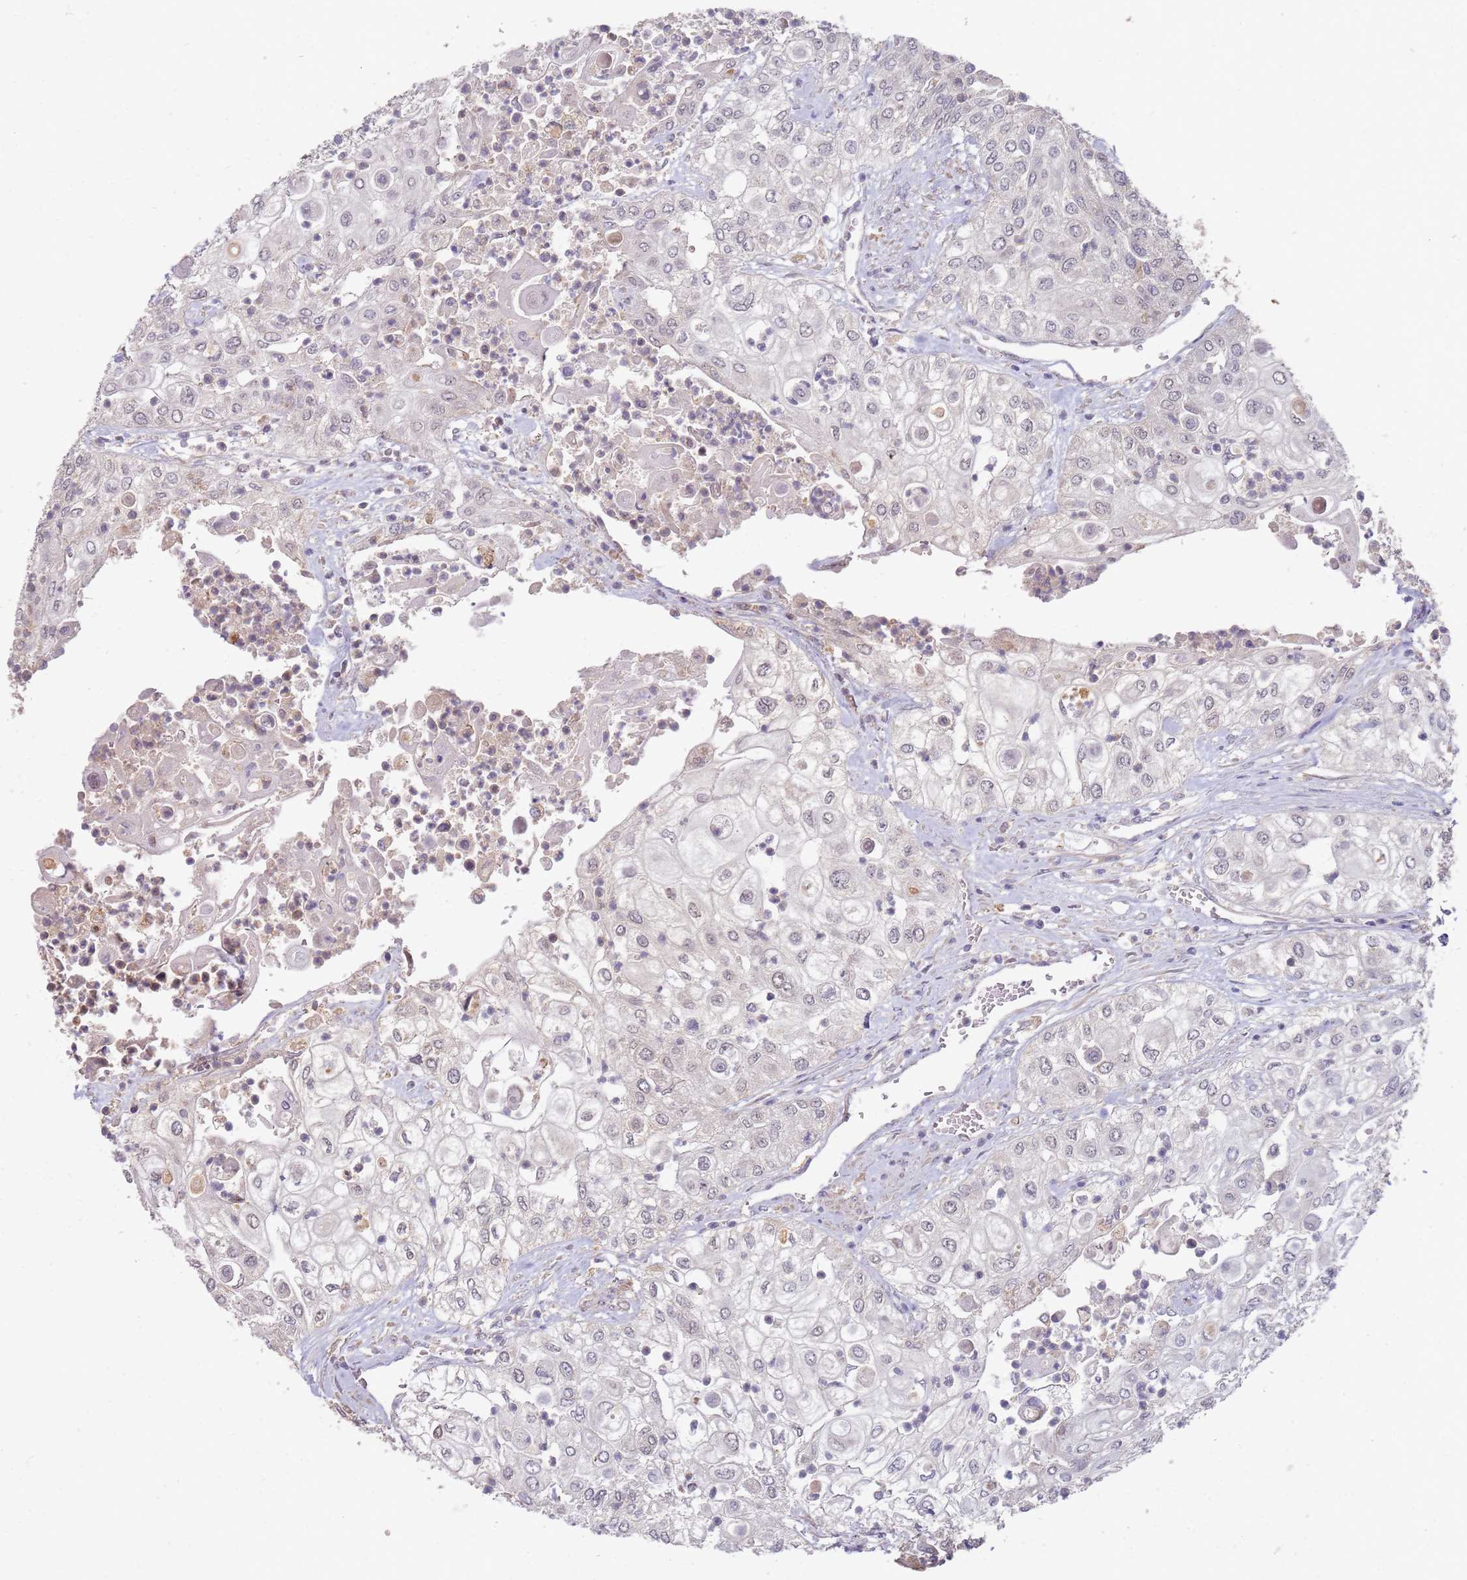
{"staining": {"intensity": "negative", "quantity": "none", "location": "none"}, "tissue": "urothelial cancer", "cell_type": "Tumor cells", "image_type": "cancer", "snomed": [{"axis": "morphology", "description": "Urothelial carcinoma, High grade"}, {"axis": "topography", "description": "Urinary bladder"}], "caption": "Immunohistochemistry (IHC) micrograph of urothelial cancer stained for a protein (brown), which demonstrates no staining in tumor cells.", "gene": "MPEG1", "patient": {"sex": "female", "age": 79}}